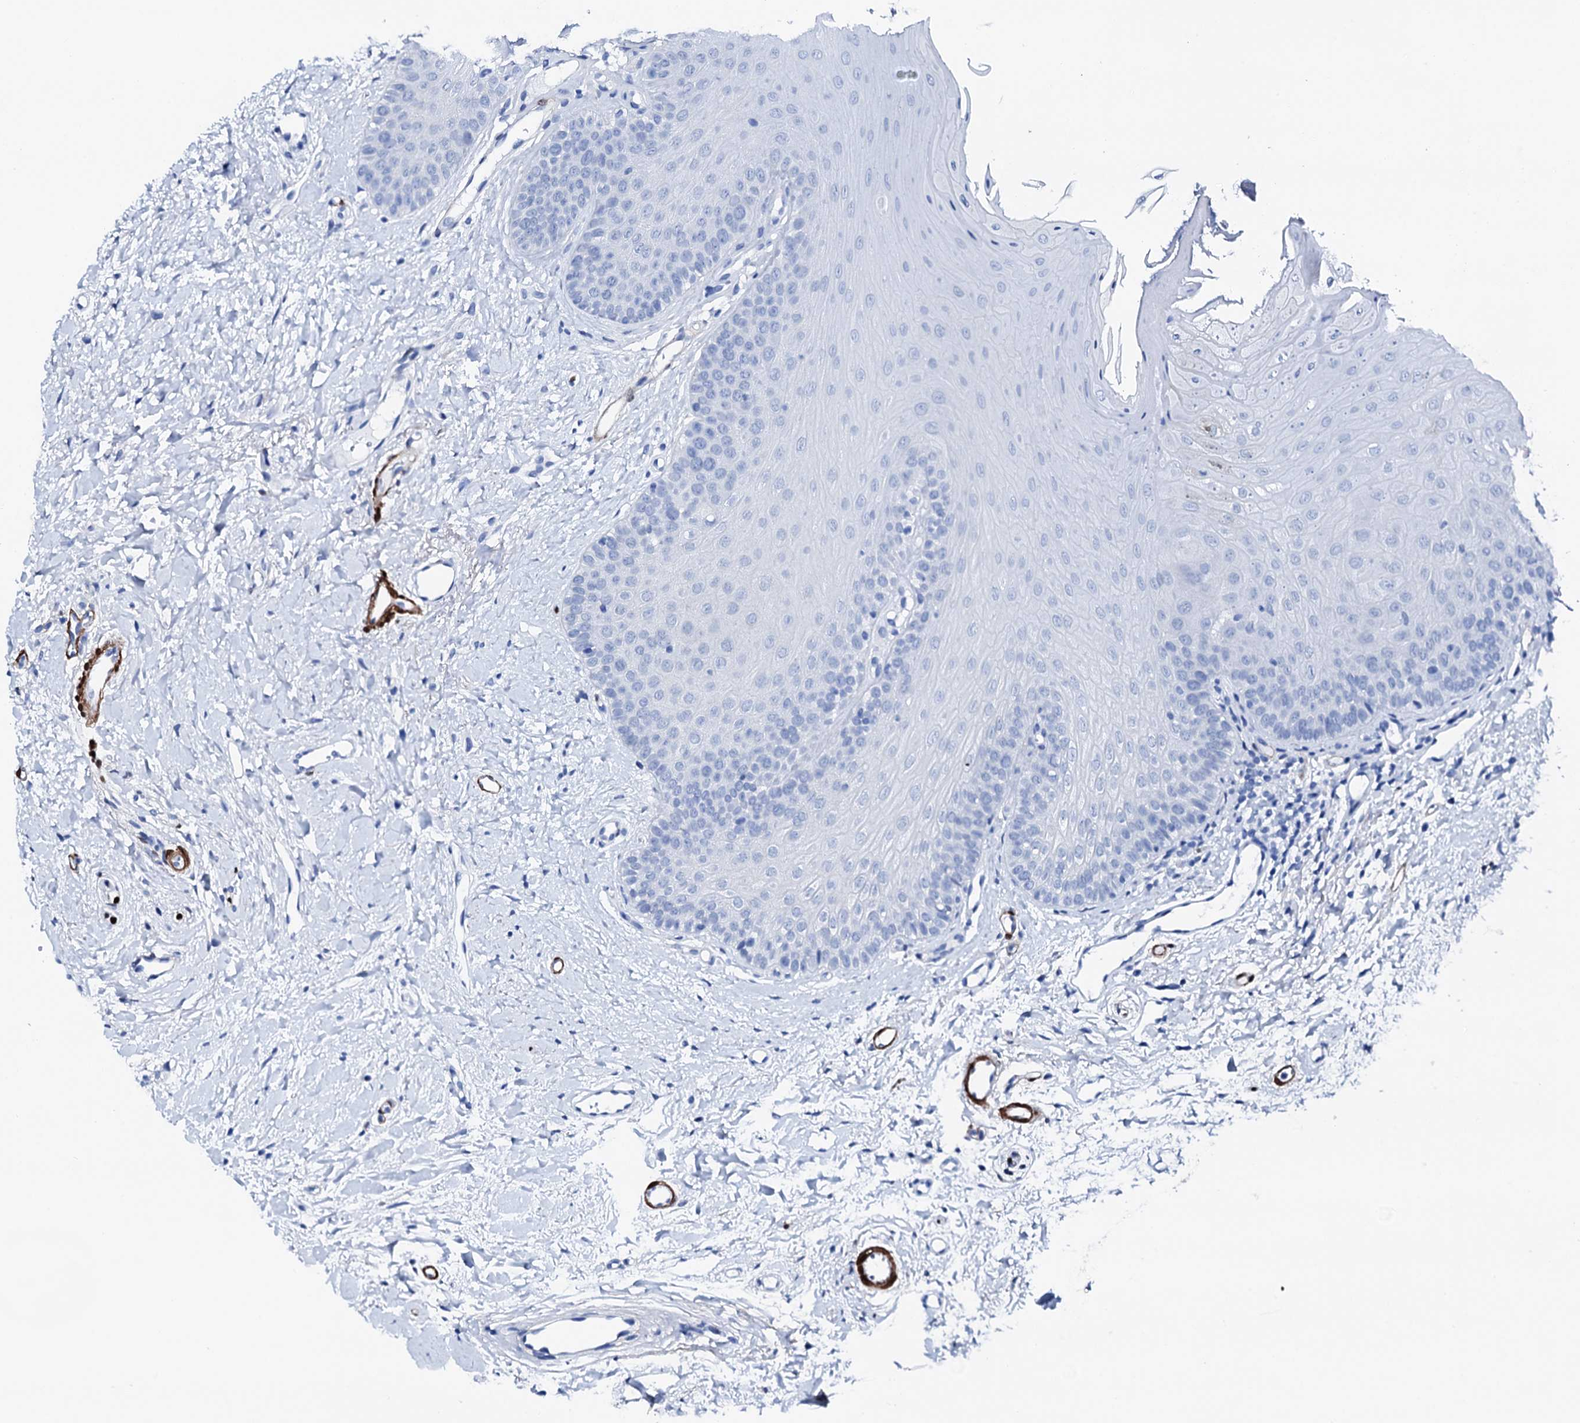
{"staining": {"intensity": "negative", "quantity": "none", "location": "none"}, "tissue": "oral mucosa", "cell_type": "Squamous epithelial cells", "image_type": "normal", "snomed": [{"axis": "morphology", "description": "Normal tissue, NOS"}, {"axis": "topography", "description": "Oral tissue"}], "caption": "IHC of unremarkable human oral mucosa reveals no positivity in squamous epithelial cells. (DAB (3,3'-diaminobenzidine) immunohistochemistry (IHC) with hematoxylin counter stain).", "gene": "NRIP2", "patient": {"sex": "female", "age": 68}}